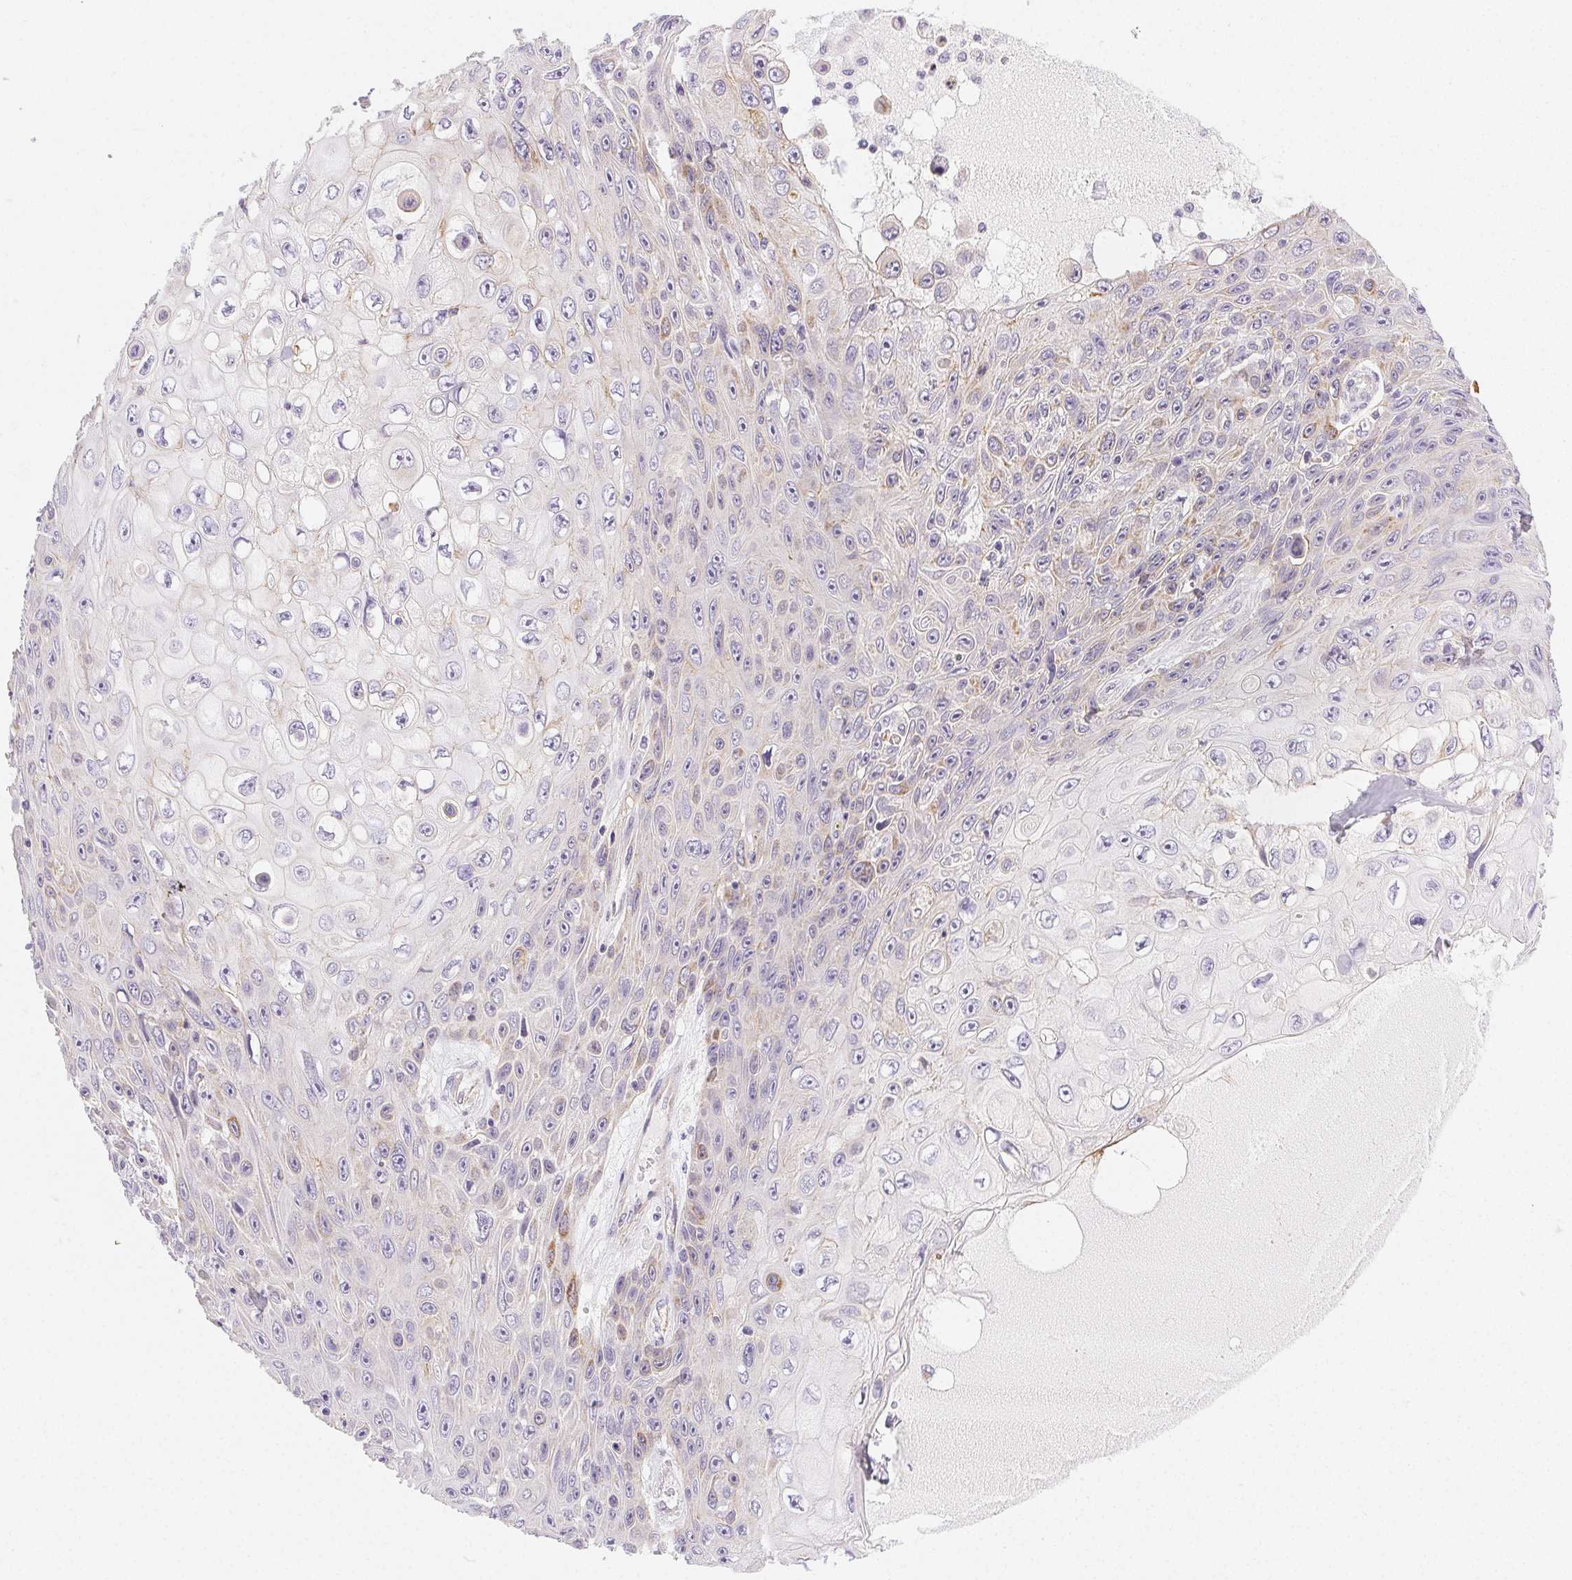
{"staining": {"intensity": "negative", "quantity": "none", "location": "none"}, "tissue": "skin cancer", "cell_type": "Tumor cells", "image_type": "cancer", "snomed": [{"axis": "morphology", "description": "Squamous cell carcinoma, NOS"}, {"axis": "topography", "description": "Skin"}], "caption": "Immunohistochemistry of human squamous cell carcinoma (skin) reveals no expression in tumor cells. (Stains: DAB immunohistochemistry with hematoxylin counter stain, Microscopy: brightfield microscopy at high magnification).", "gene": "CSN1S1", "patient": {"sex": "male", "age": 82}}